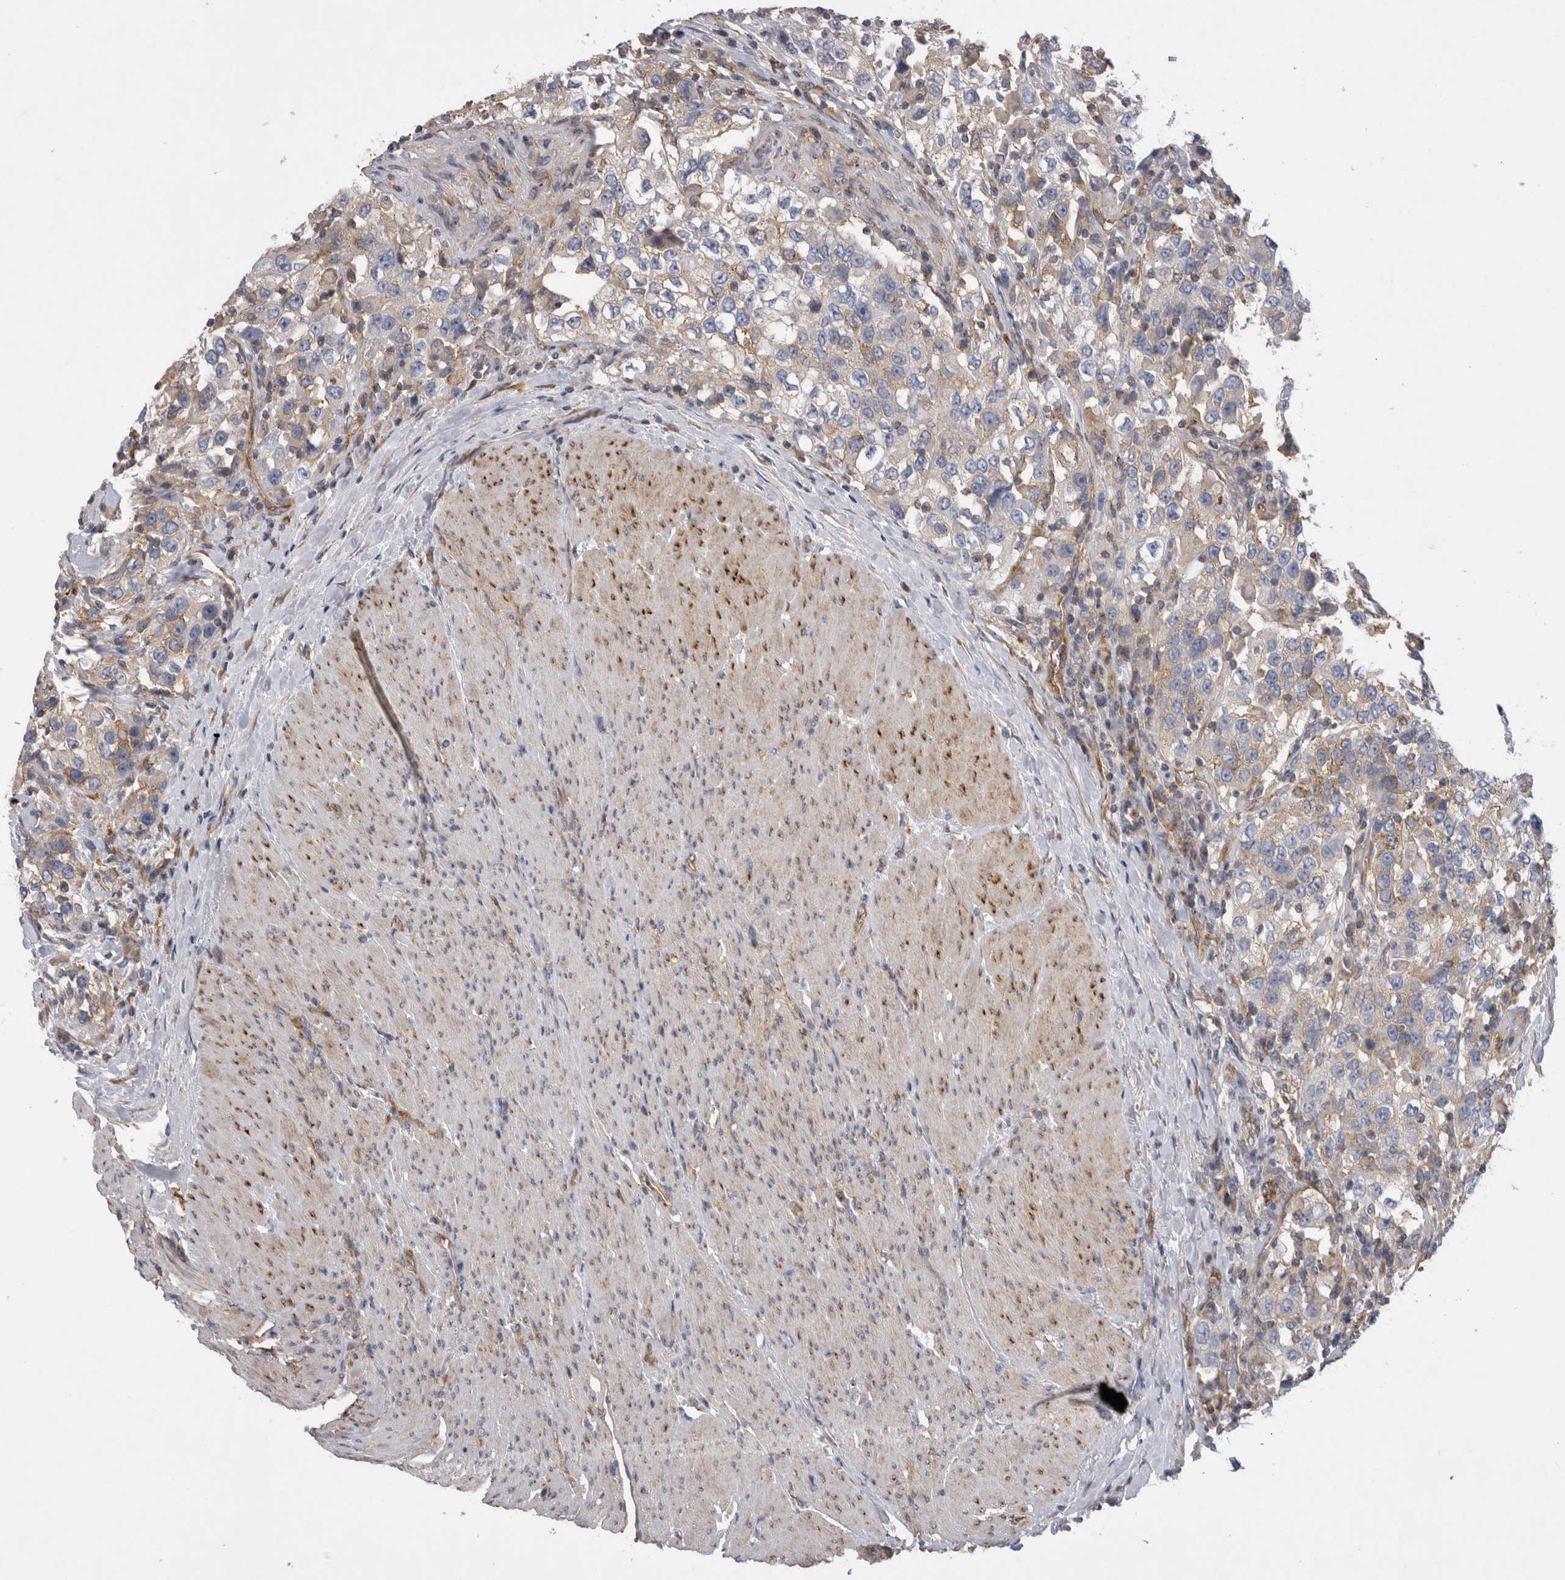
{"staining": {"intensity": "weak", "quantity": "<25%", "location": "cytoplasmic/membranous"}, "tissue": "urothelial cancer", "cell_type": "Tumor cells", "image_type": "cancer", "snomed": [{"axis": "morphology", "description": "Urothelial carcinoma, High grade"}, {"axis": "topography", "description": "Urinary bladder"}], "caption": "An immunohistochemistry histopathology image of urothelial cancer is shown. There is no staining in tumor cells of urothelial cancer.", "gene": "ATXN3", "patient": {"sex": "female", "age": 80}}